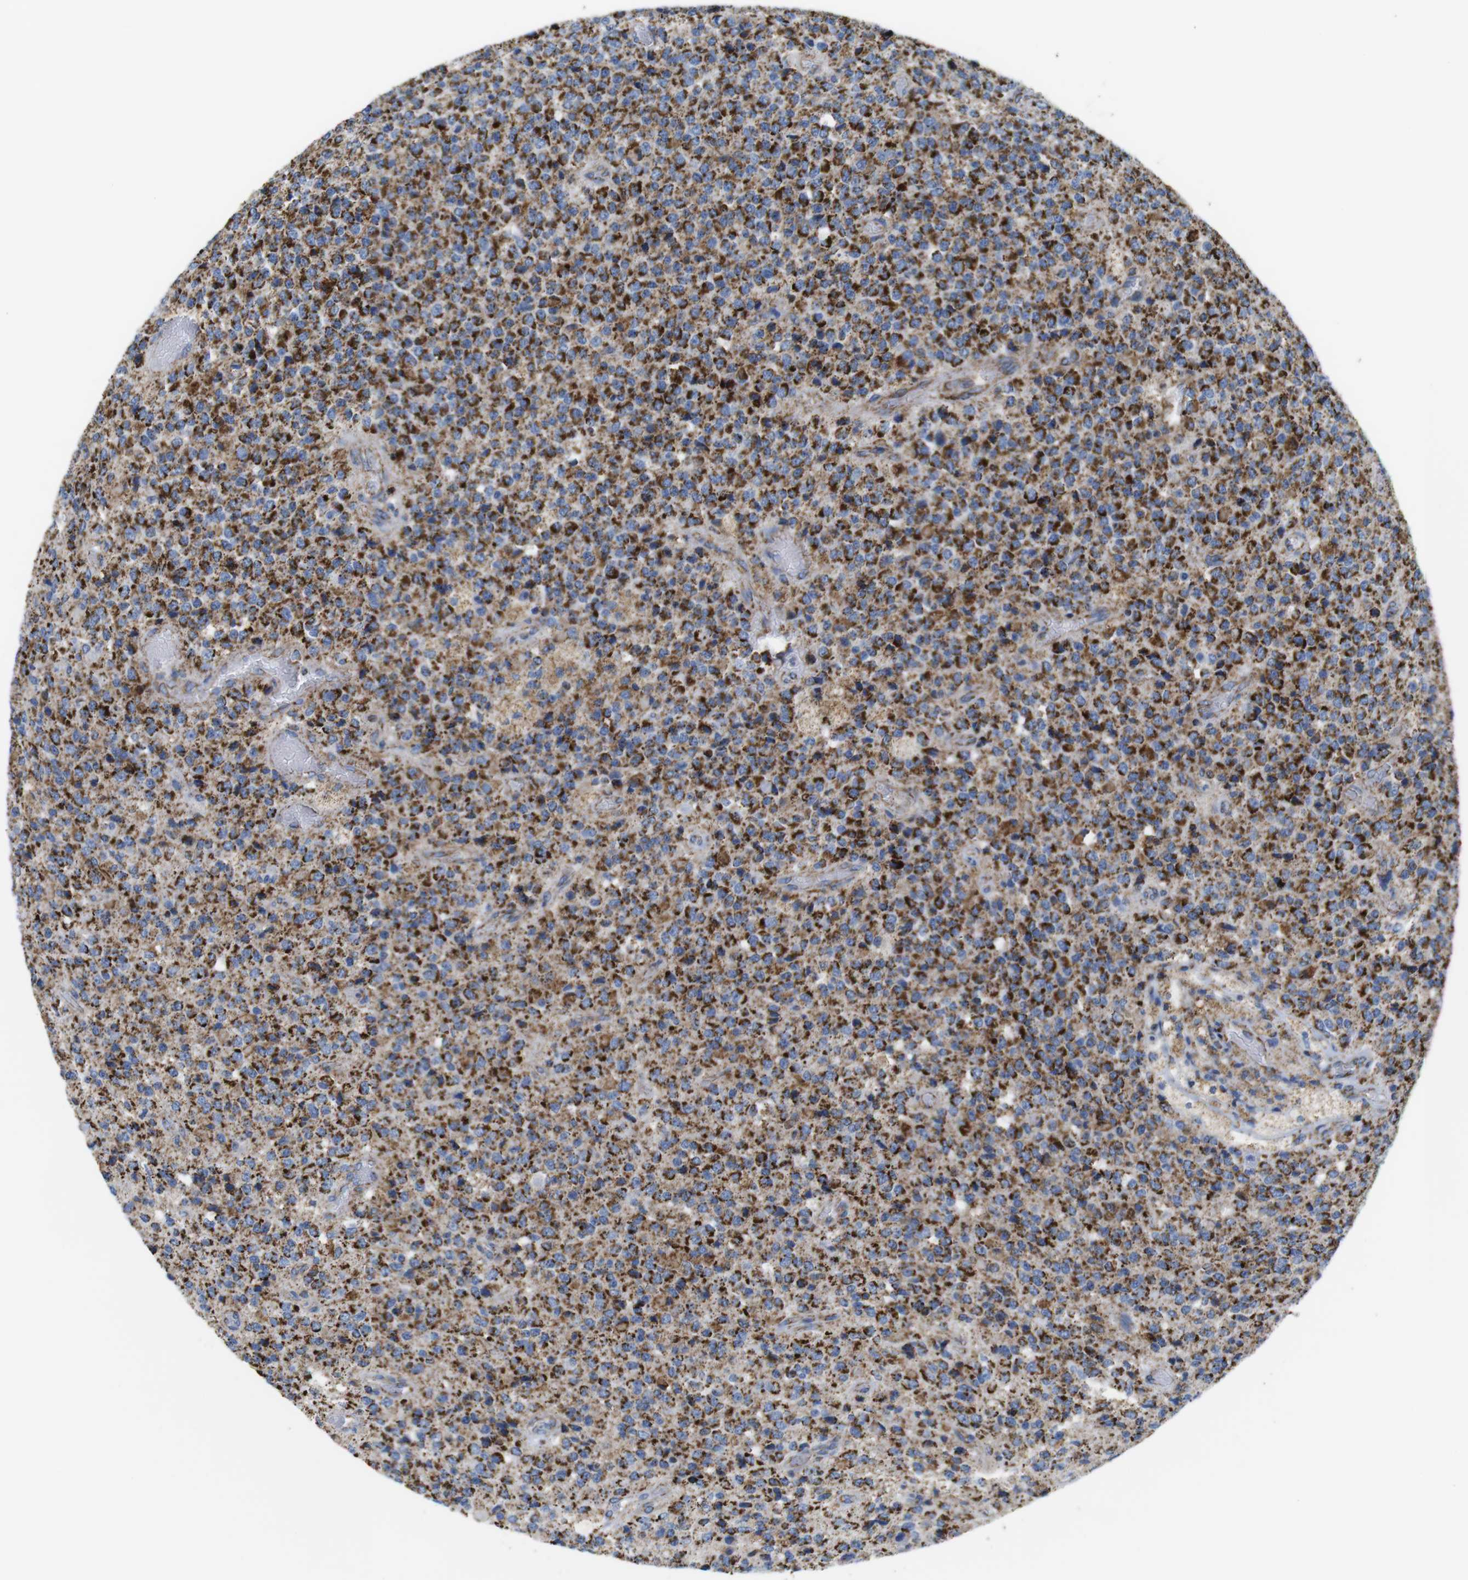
{"staining": {"intensity": "strong", "quantity": ">75%", "location": "cytoplasmic/membranous"}, "tissue": "glioma", "cell_type": "Tumor cells", "image_type": "cancer", "snomed": [{"axis": "morphology", "description": "Glioma, malignant, High grade"}, {"axis": "topography", "description": "pancreas cauda"}], "caption": "The micrograph demonstrates staining of glioma, revealing strong cytoplasmic/membranous protein staining (brown color) within tumor cells. (IHC, brightfield microscopy, high magnification).", "gene": "ATP5PO", "patient": {"sex": "male", "age": 60}}